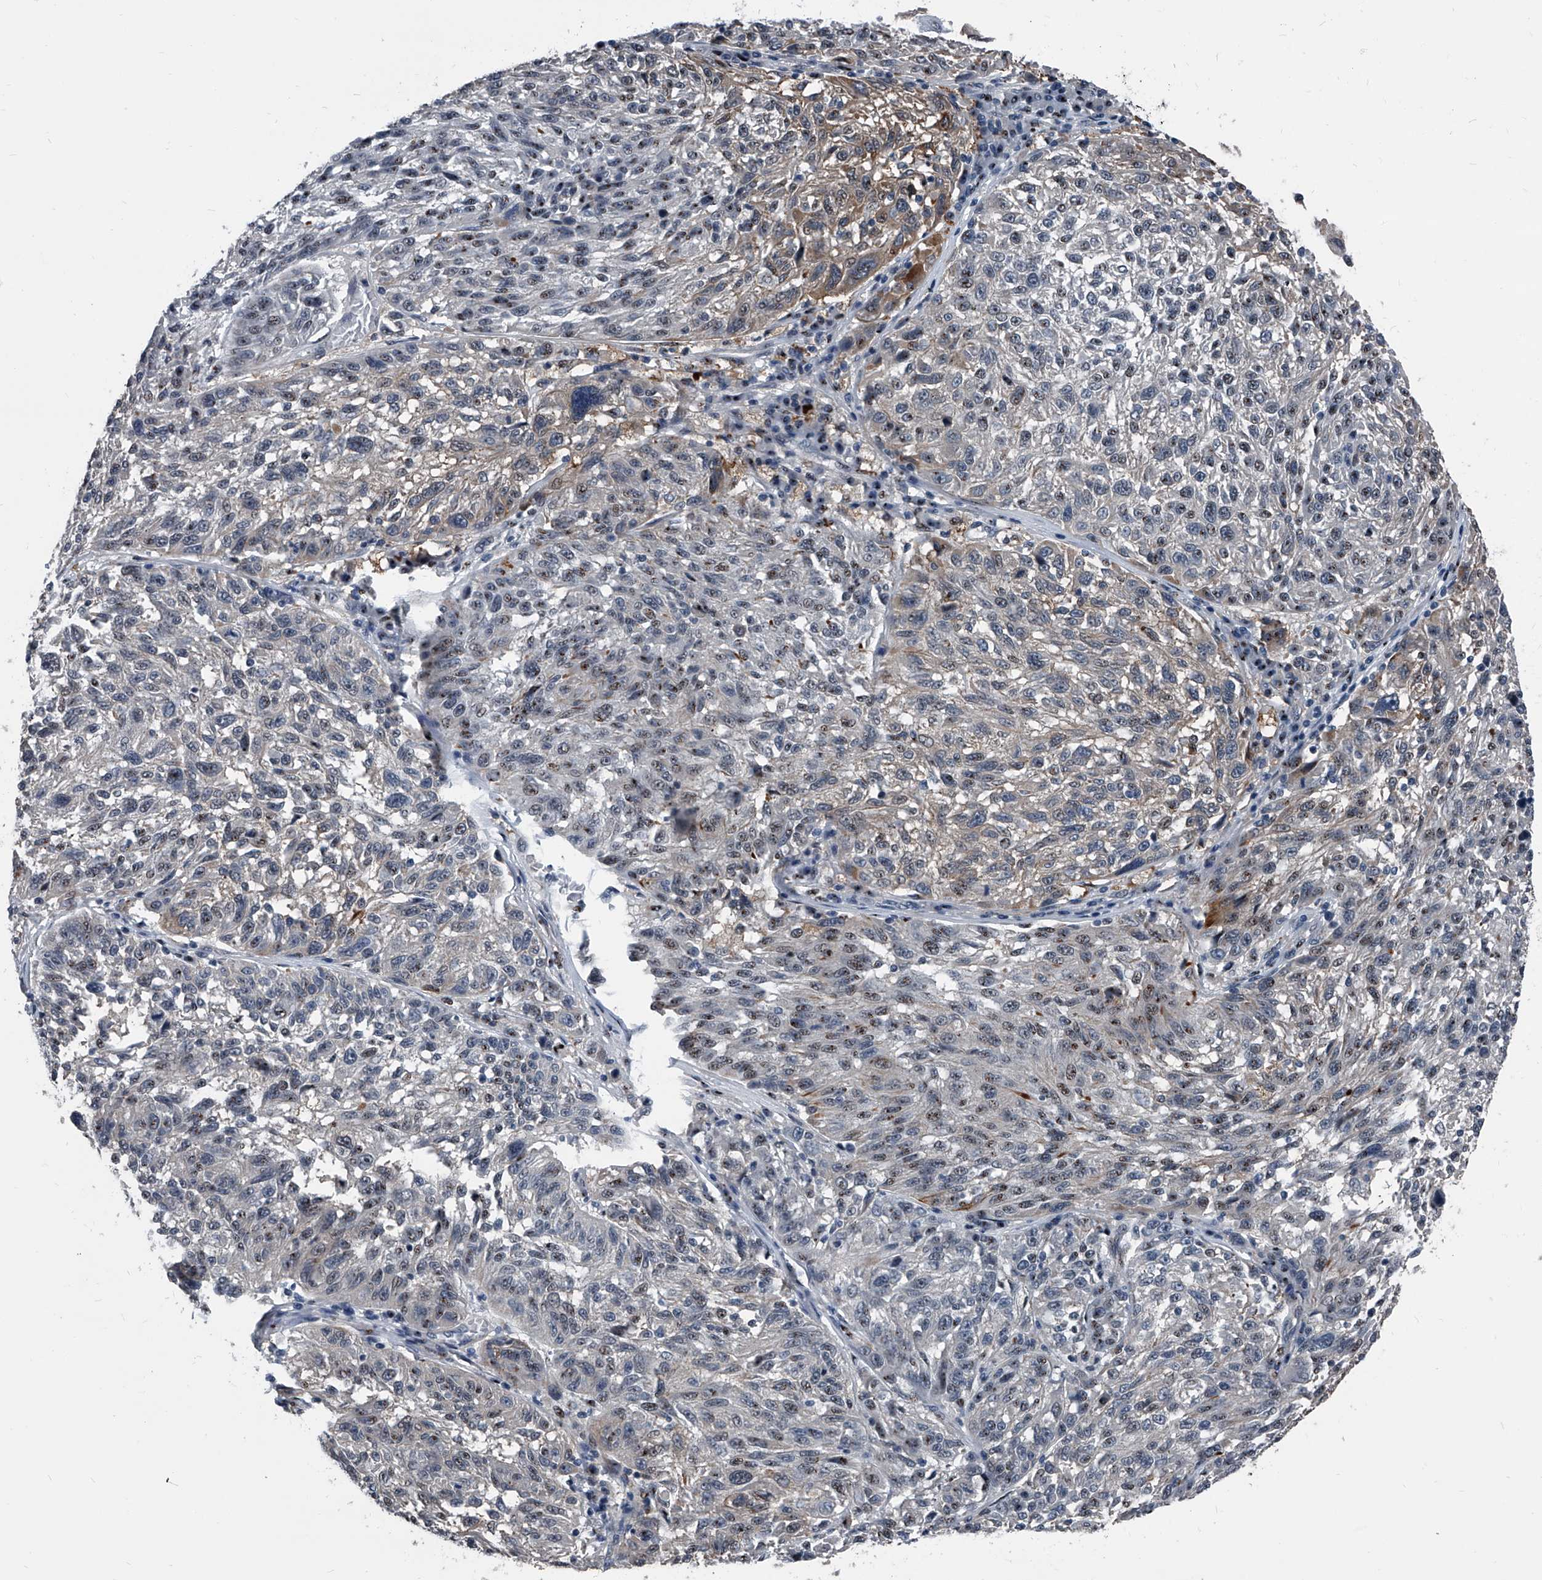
{"staining": {"intensity": "moderate", "quantity": "<25%", "location": "cytoplasmic/membranous,nuclear"}, "tissue": "melanoma", "cell_type": "Tumor cells", "image_type": "cancer", "snomed": [{"axis": "morphology", "description": "Malignant melanoma, NOS"}, {"axis": "topography", "description": "Skin"}], "caption": "Brown immunohistochemical staining in malignant melanoma exhibits moderate cytoplasmic/membranous and nuclear positivity in about <25% of tumor cells.", "gene": "MEN1", "patient": {"sex": "male", "age": 53}}